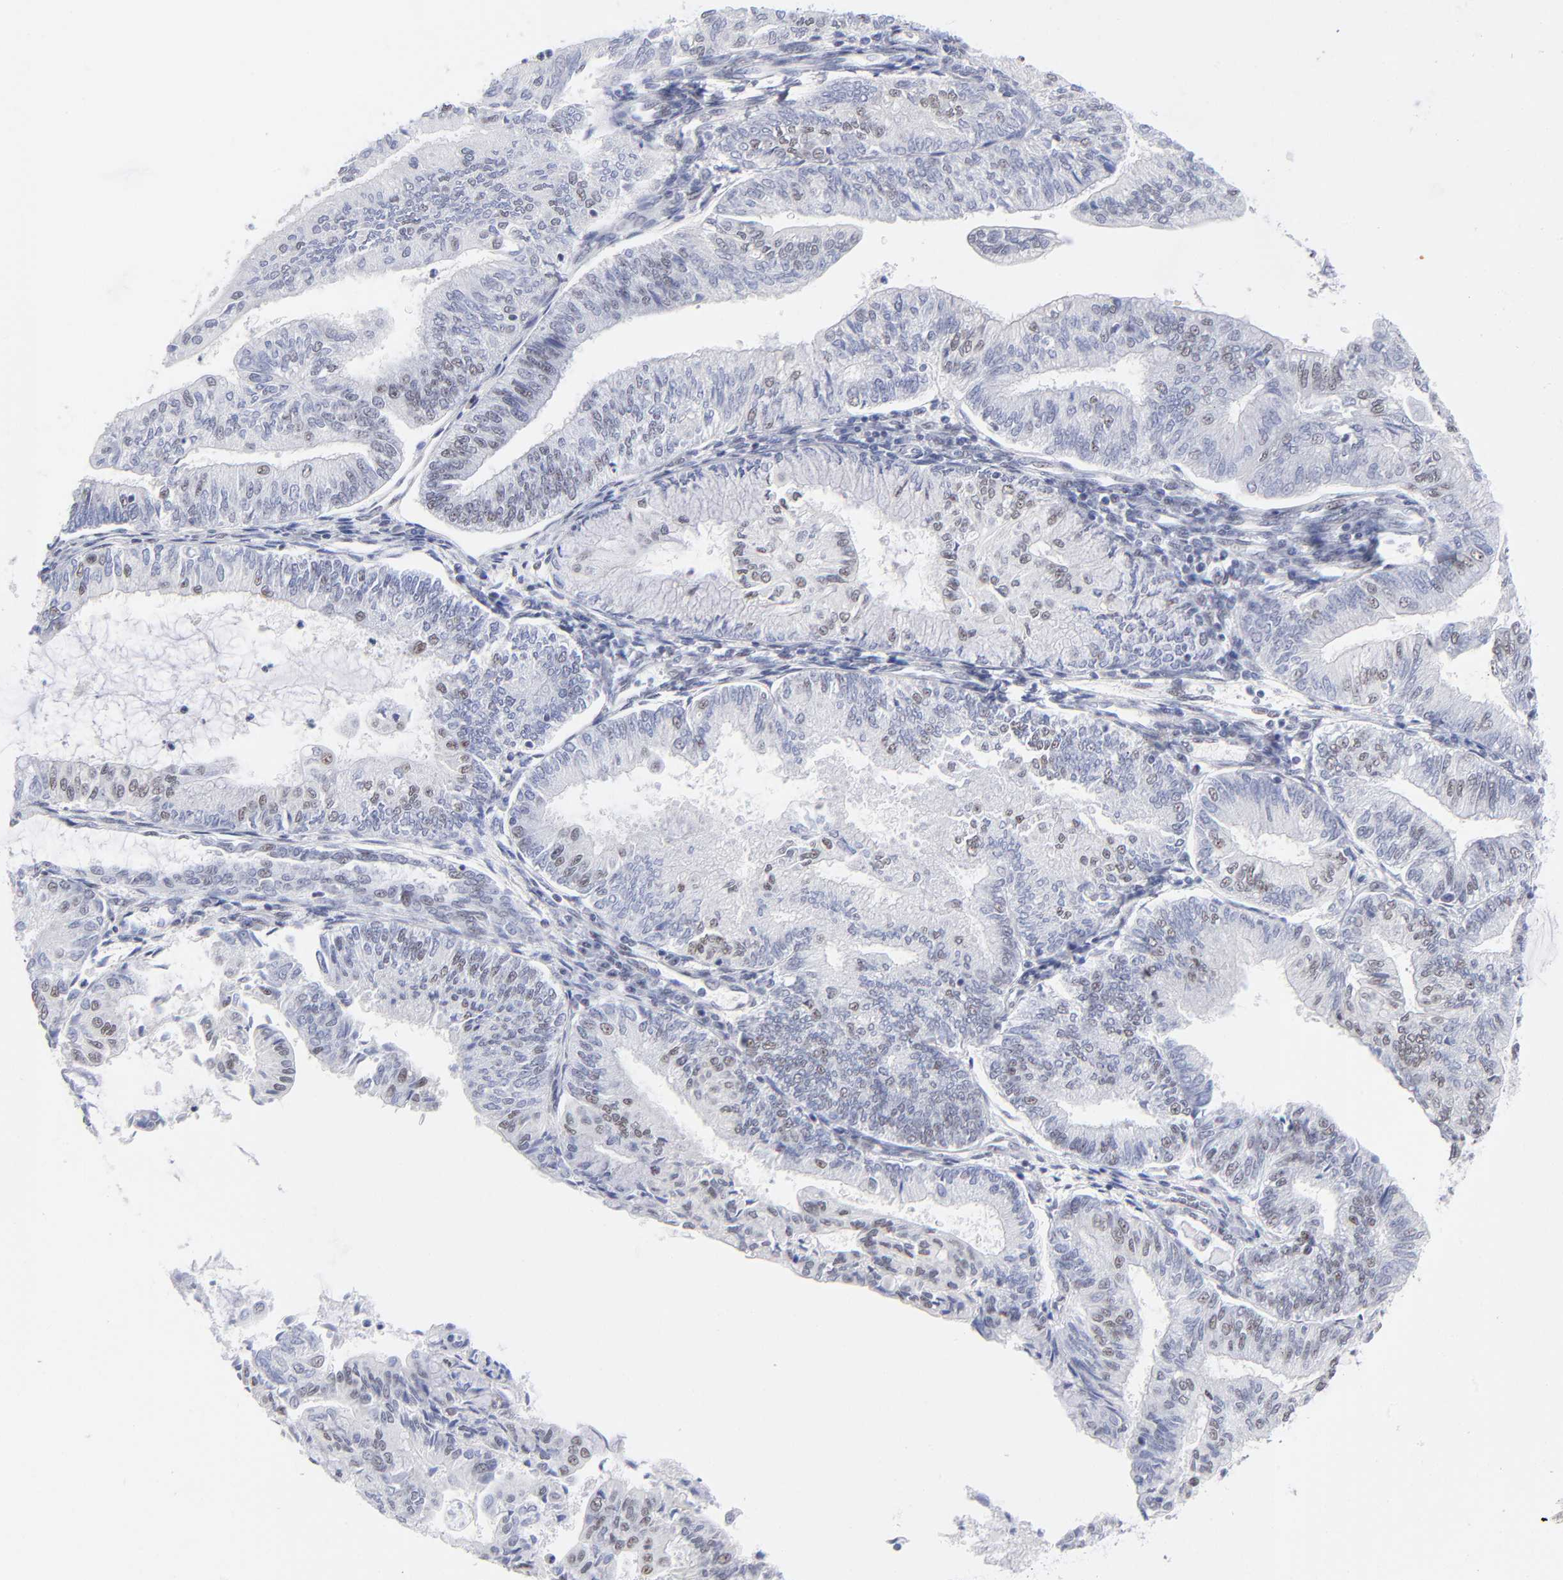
{"staining": {"intensity": "weak", "quantity": "25%-75%", "location": "nuclear"}, "tissue": "endometrial cancer", "cell_type": "Tumor cells", "image_type": "cancer", "snomed": [{"axis": "morphology", "description": "Adenocarcinoma, NOS"}, {"axis": "topography", "description": "Endometrium"}], "caption": "Tumor cells display weak nuclear positivity in about 25%-75% of cells in endometrial cancer (adenocarcinoma).", "gene": "SNRPB", "patient": {"sex": "female", "age": 59}}